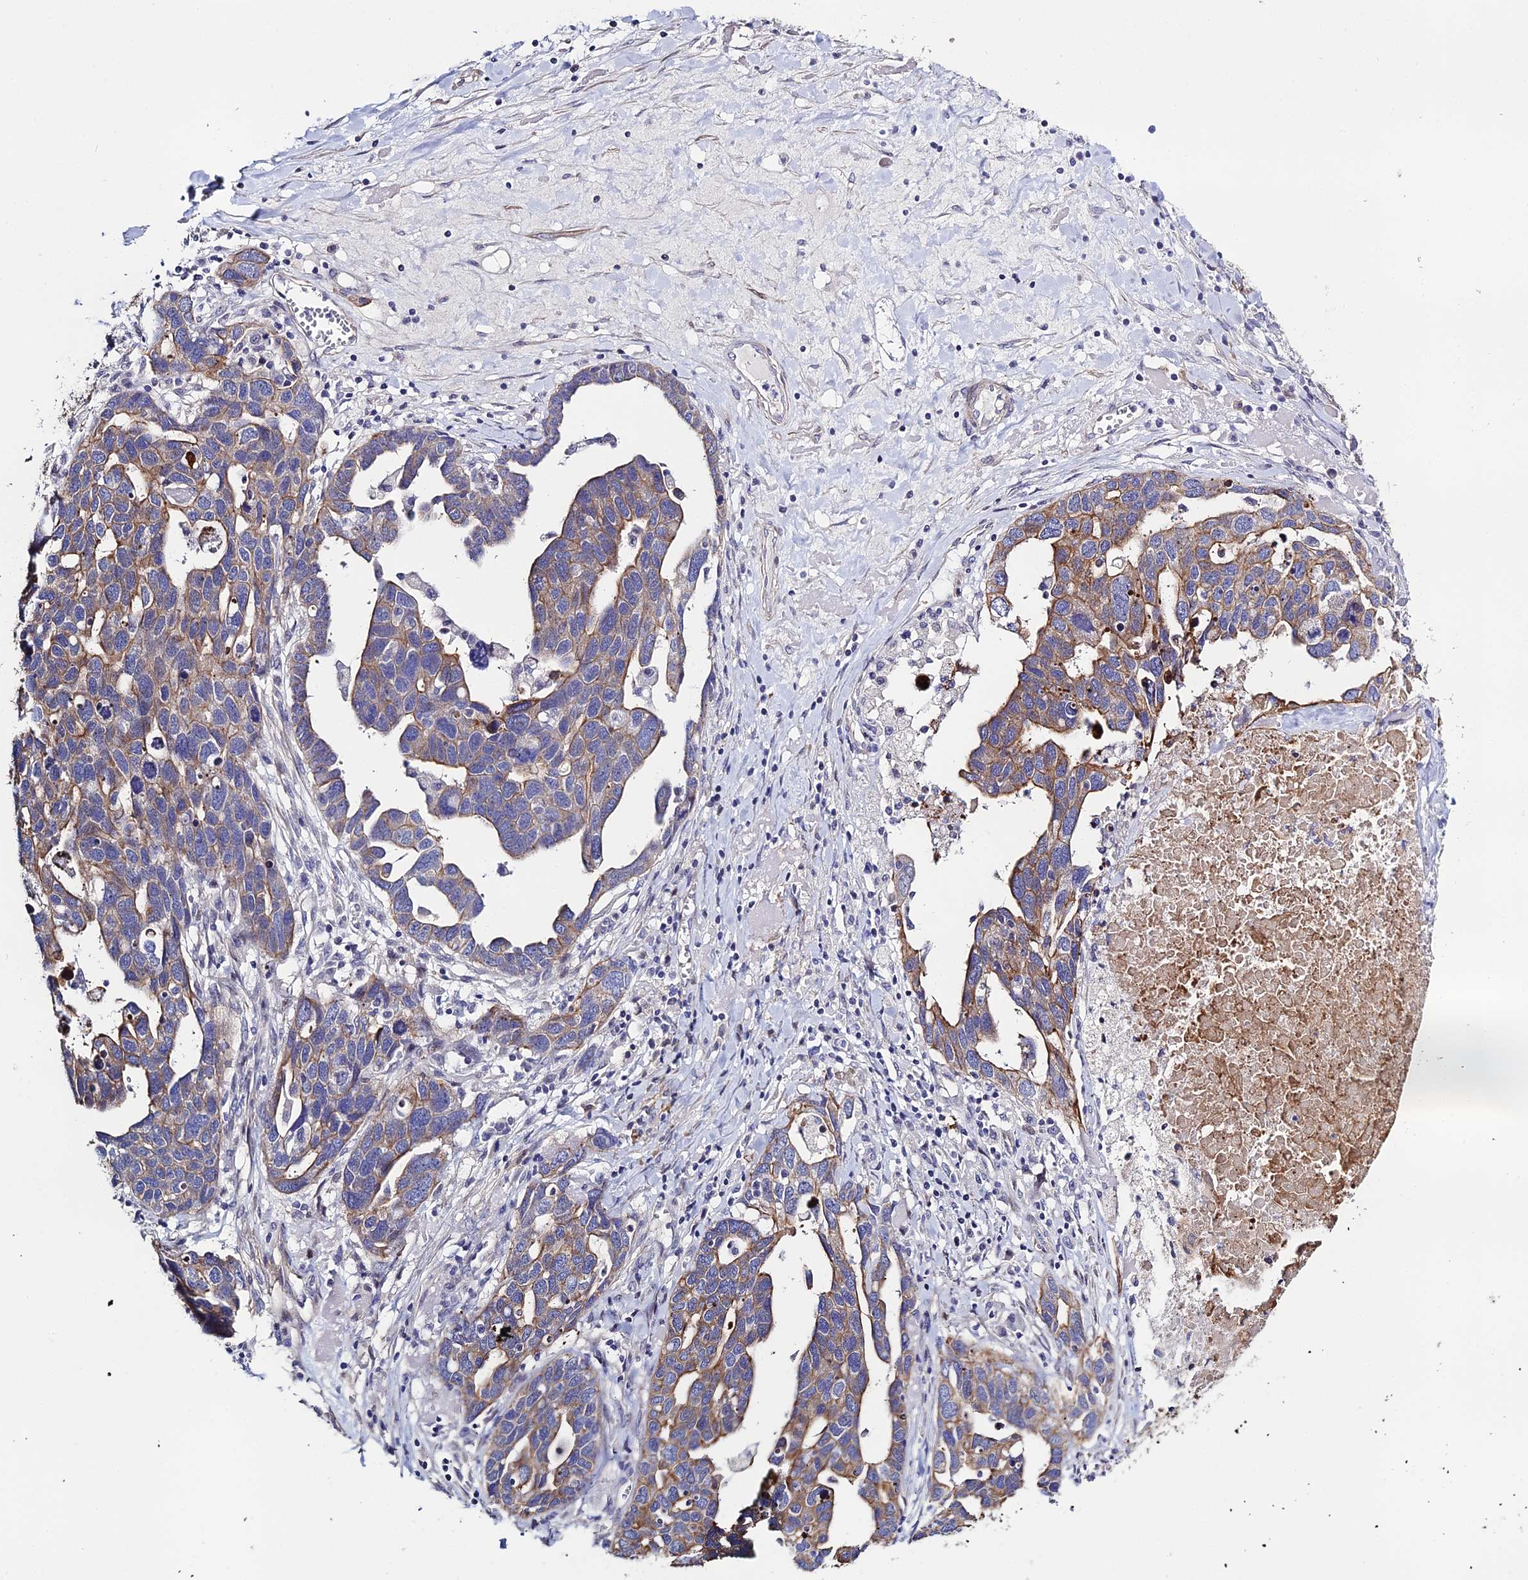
{"staining": {"intensity": "moderate", "quantity": "<25%", "location": "cytoplasmic/membranous"}, "tissue": "ovarian cancer", "cell_type": "Tumor cells", "image_type": "cancer", "snomed": [{"axis": "morphology", "description": "Cystadenocarcinoma, serous, NOS"}, {"axis": "topography", "description": "Ovary"}], "caption": "Approximately <25% of tumor cells in human ovarian serous cystadenocarcinoma display moderate cytoplasmic/membranous protein expression as visualized by brown immunohistochemical staining.", "gene": "LZTS2", "patient": {"sex": "female", "age": 54}}